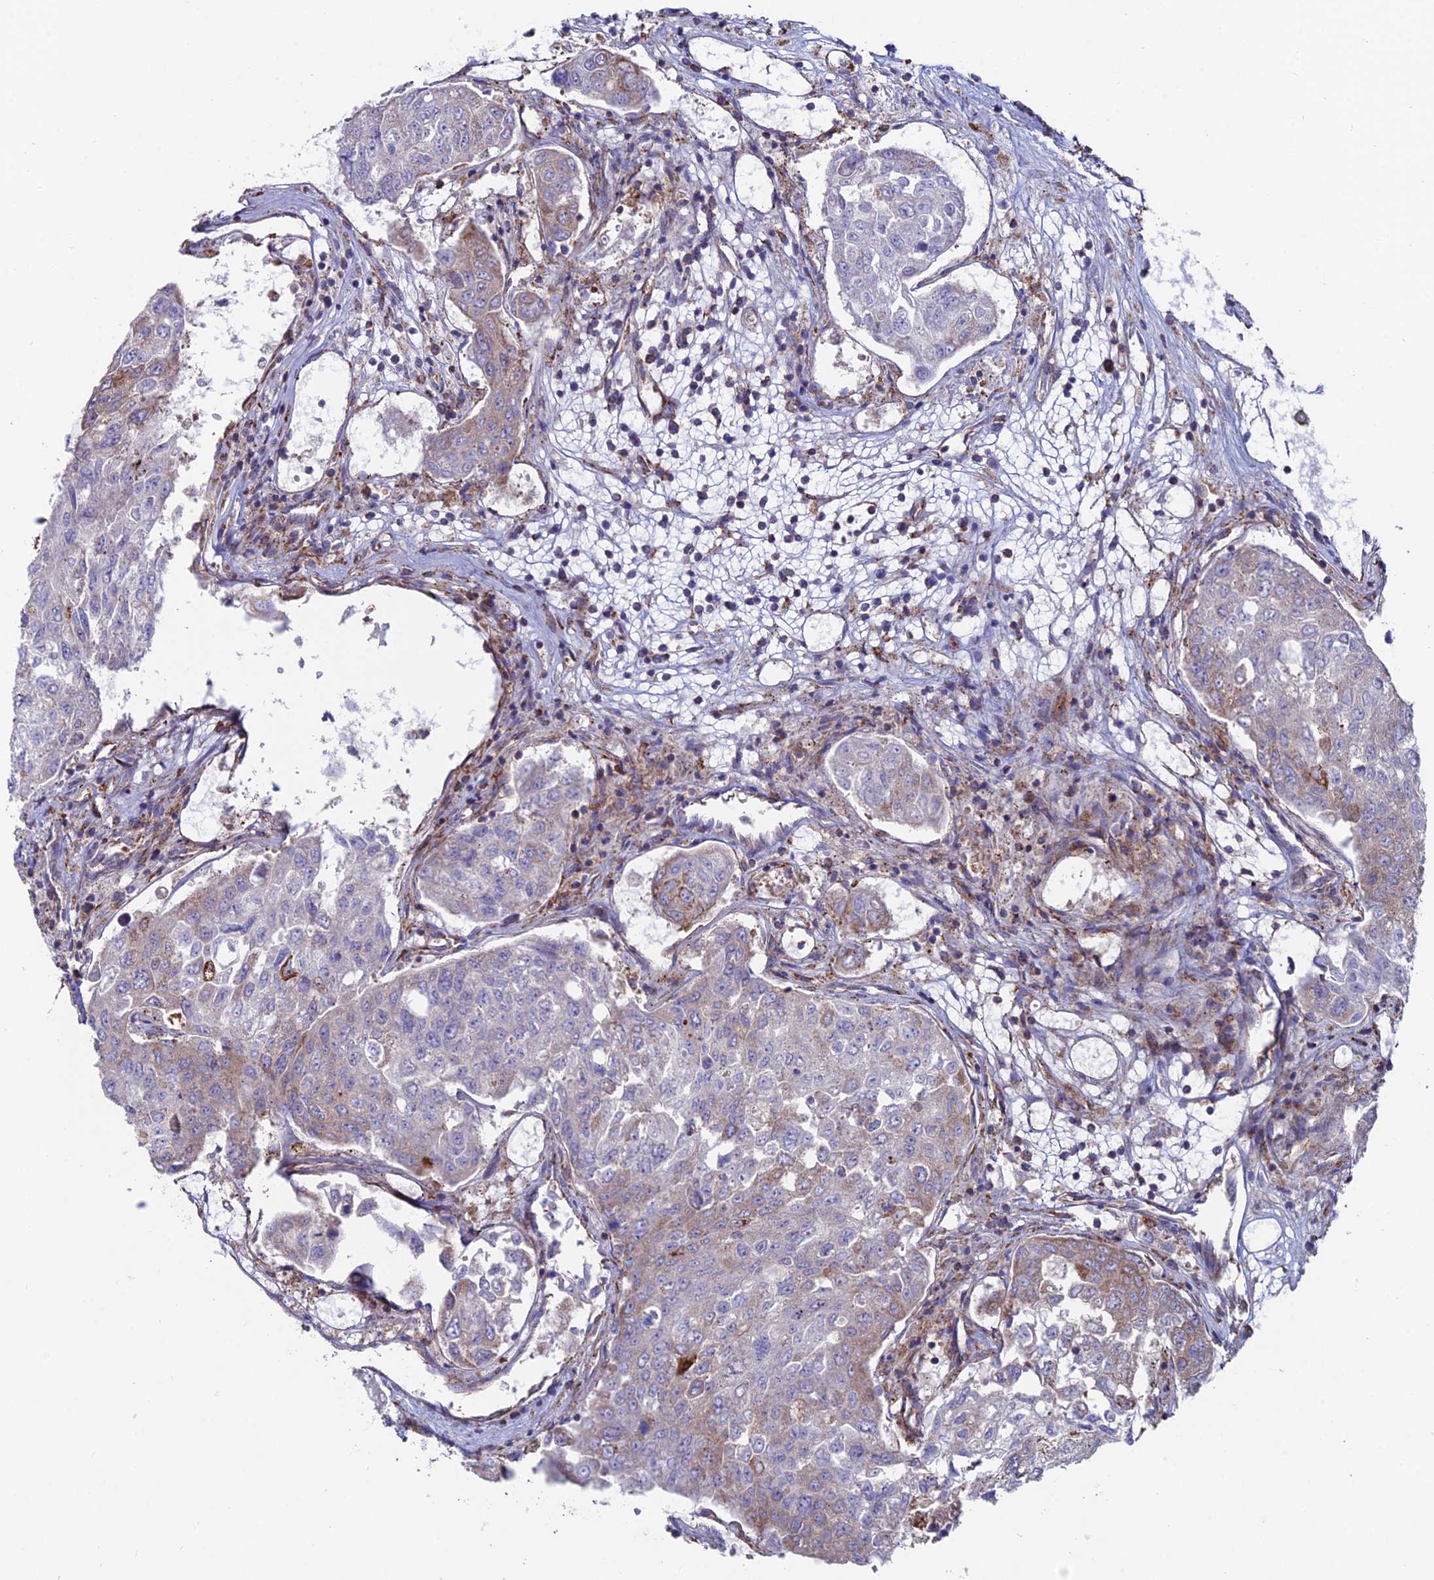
{"staining": {"intensity": "weak", "quantity": "<25%", "location": "cytoplasmic/membranous"}, "tissue": "urothelial cancer", "cell_type": "Tumor cells", "image_type": "cancer", "snomed": [{"axis": "morphology", "description": "Urothelial carcinoma, High grade"}, {"axis": "topography", "description": "Lymph node"}, {"axis": "topography", "description": "Urinary bladder"}], "caption": "DAB (3,3'-diaminobenzidine) immunohistochemical staining of urothelial carcinoma (high-grade) shows no significant staining in tumor cells. (DAB (3,3'-diaminobenzidine) IHC, high magnification).", "gene": "EIF3K", "patient": {"sex": "male", "age": 51}}